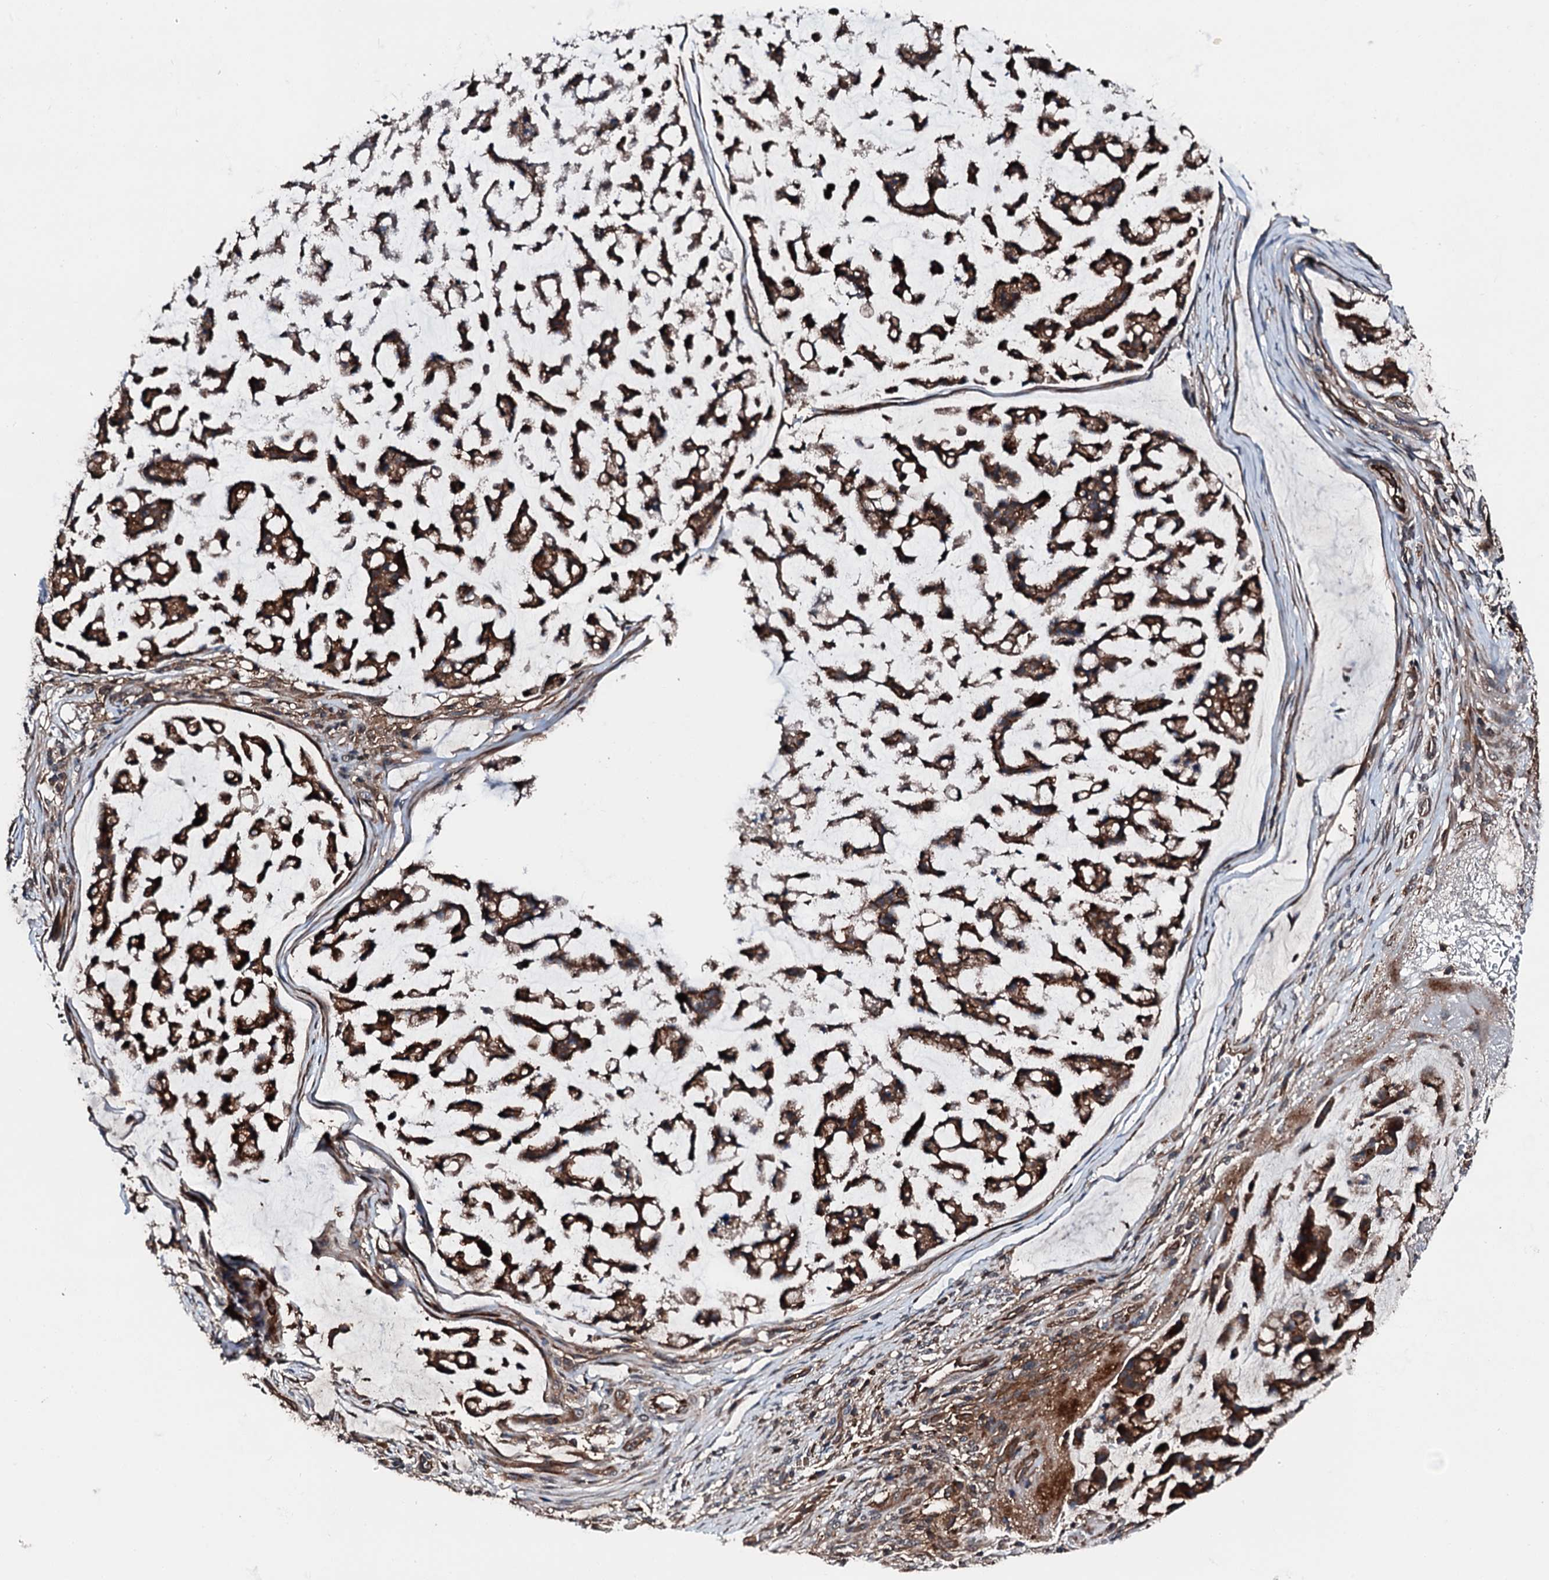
{"staining": {"intensity": "strong", "quantity": ">75%", "location": "cytoplasmic/membranous"}, "tissue": "stomach cancer", "cell_type": "Tumor cells", "image_type": "cancer", "snomed": [{"axis": "morphology", "description": "Adenocarcinoma, NOS"}, {"axis": "topography", "description": "Stomach, lower"}], "caption": "Immunohistochemistry (DAB) staining of stomach cancer displays strong cytoplasmic/membranous protein staining in approximately >75% of tumor cells.", "gene": "FGD4", "patient": {"sex": "male", "age": 67}}